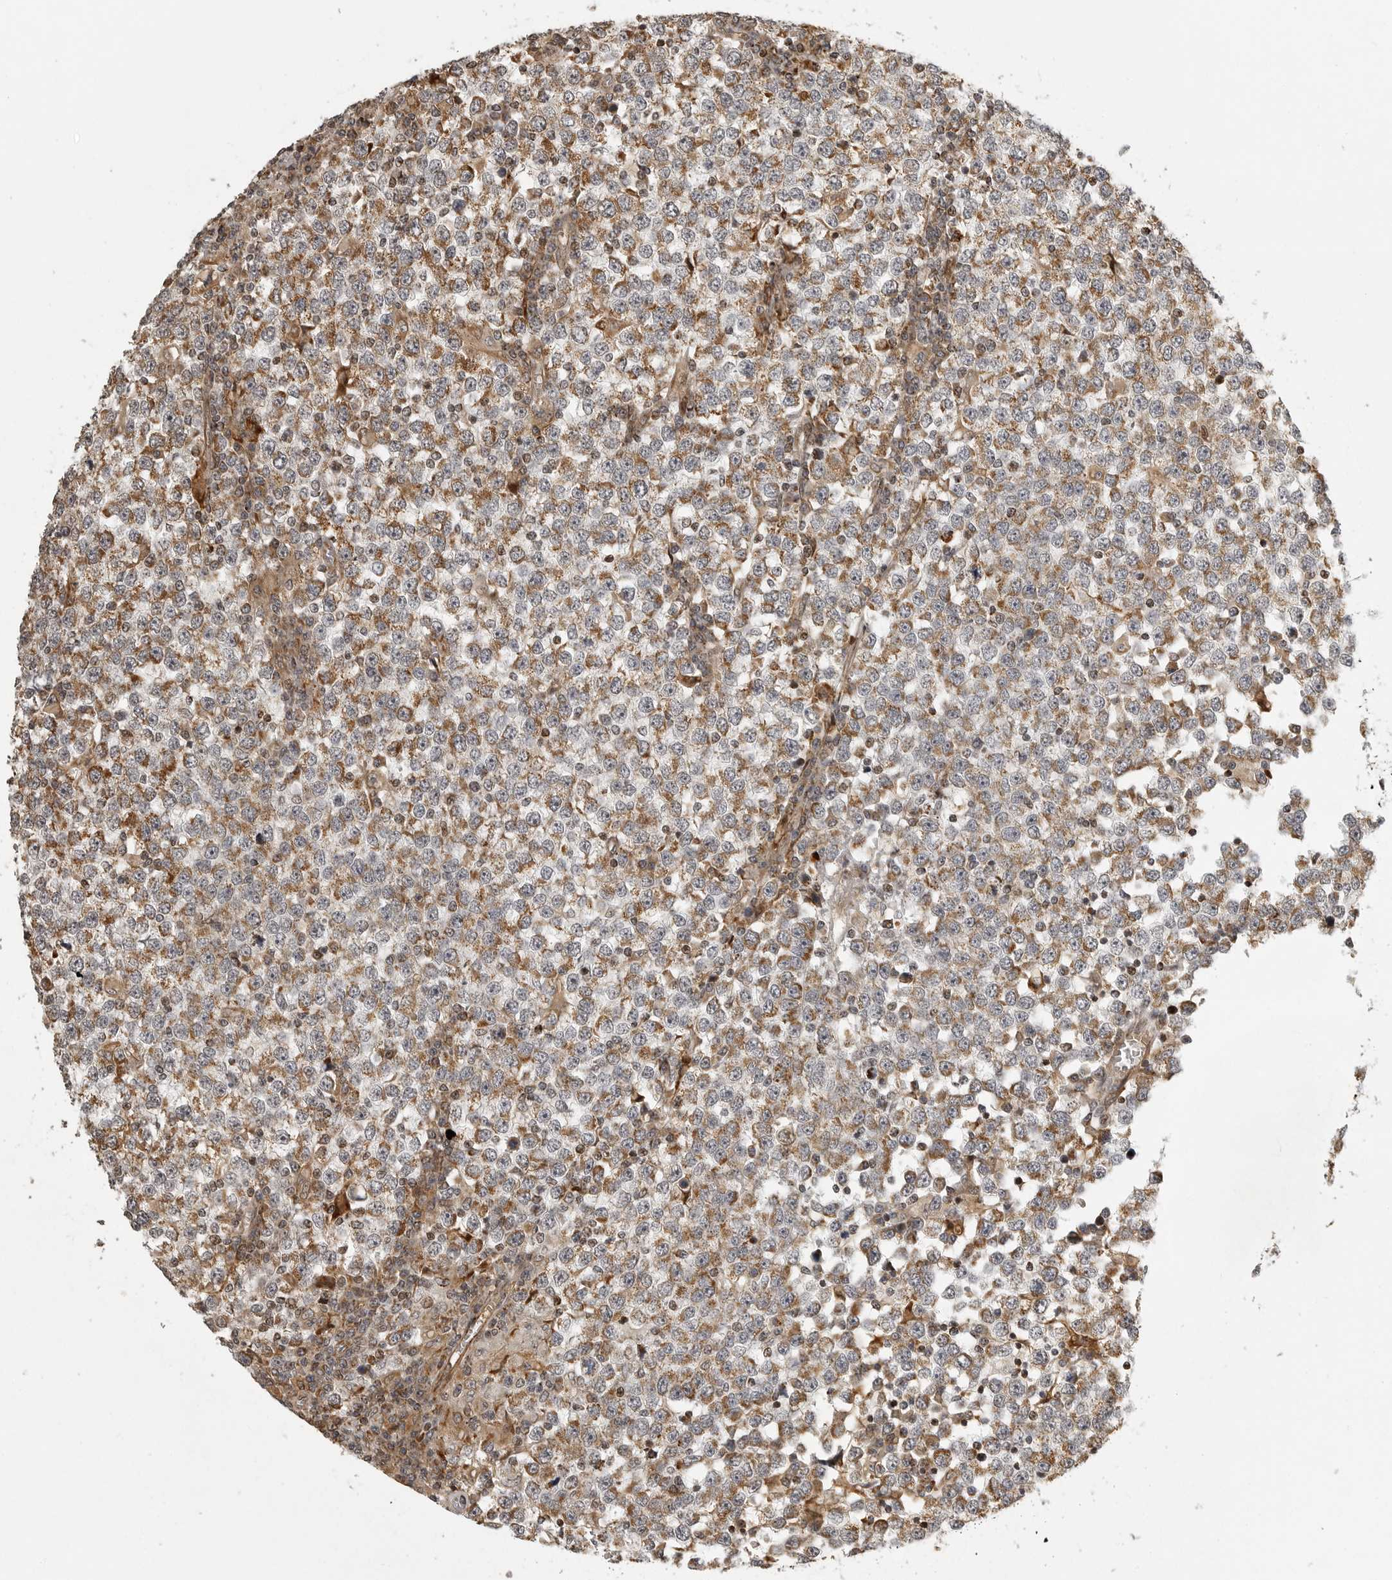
{"staining": {"intensity": "moderate", "quantity": ">75%", "location": "cytoplasmic/membranous"}, "tissue": "testis cancer", "cell_type": "Tumor cells", "image_type": "cancer", "snomed": [{"axis": "morphology", "description": "Seminoma, NOS"}, {"axis": "topography", "description": "Testis"}], "caption": "Protein analysis of testis seminoma tissue reveals moderate cytoplasmic/membranous expression in approximately >75% of tumor cells. The protein of interest is stained brown, and the nuclei are stained in blue (DAB (3,3'-diaminobenzidine) IHC with brightfield microscopy, high magnification).", "gene": "NARS2", "patient": {"sex": "male", "age": 65}}